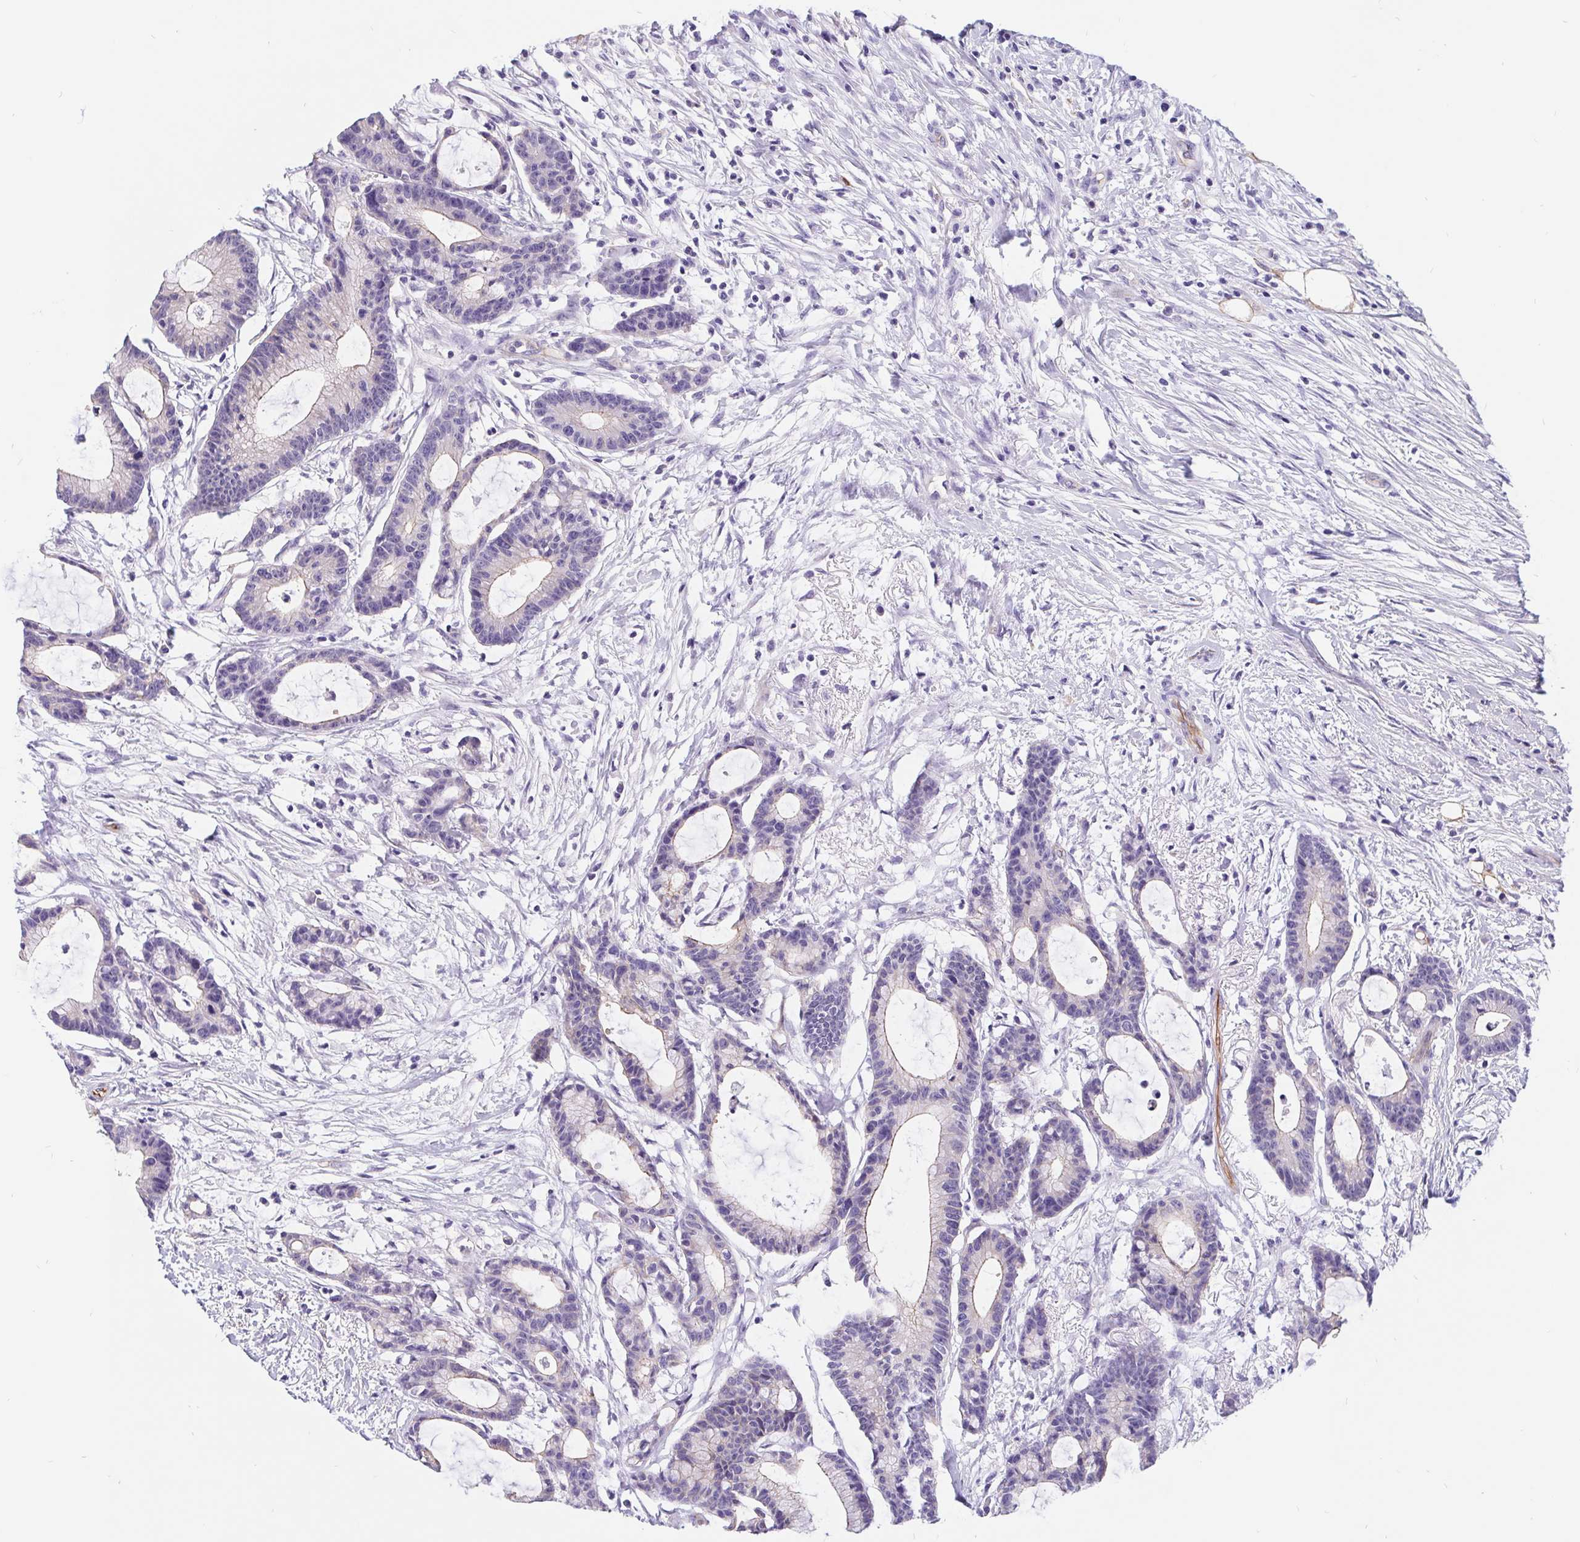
{"staining": {"intensity": "weak", "quantity": "<25%", "location": "cytoplasmic/membranous"}, "tissue": "colorectal cancer", "cell_type": "Tumor cells", "image_type": "cancer", "snomed": [{"axis": "morphology", "description": "Adenocarcinoma, NOS"}, {"axis": "topography", "description": "Colon"}], "caption": "Tumor cells show no significant positivity in colorectal adenocarcinoma.", "gene": "LIMCH1", "patient": {"sex": "female", "age": 78}}